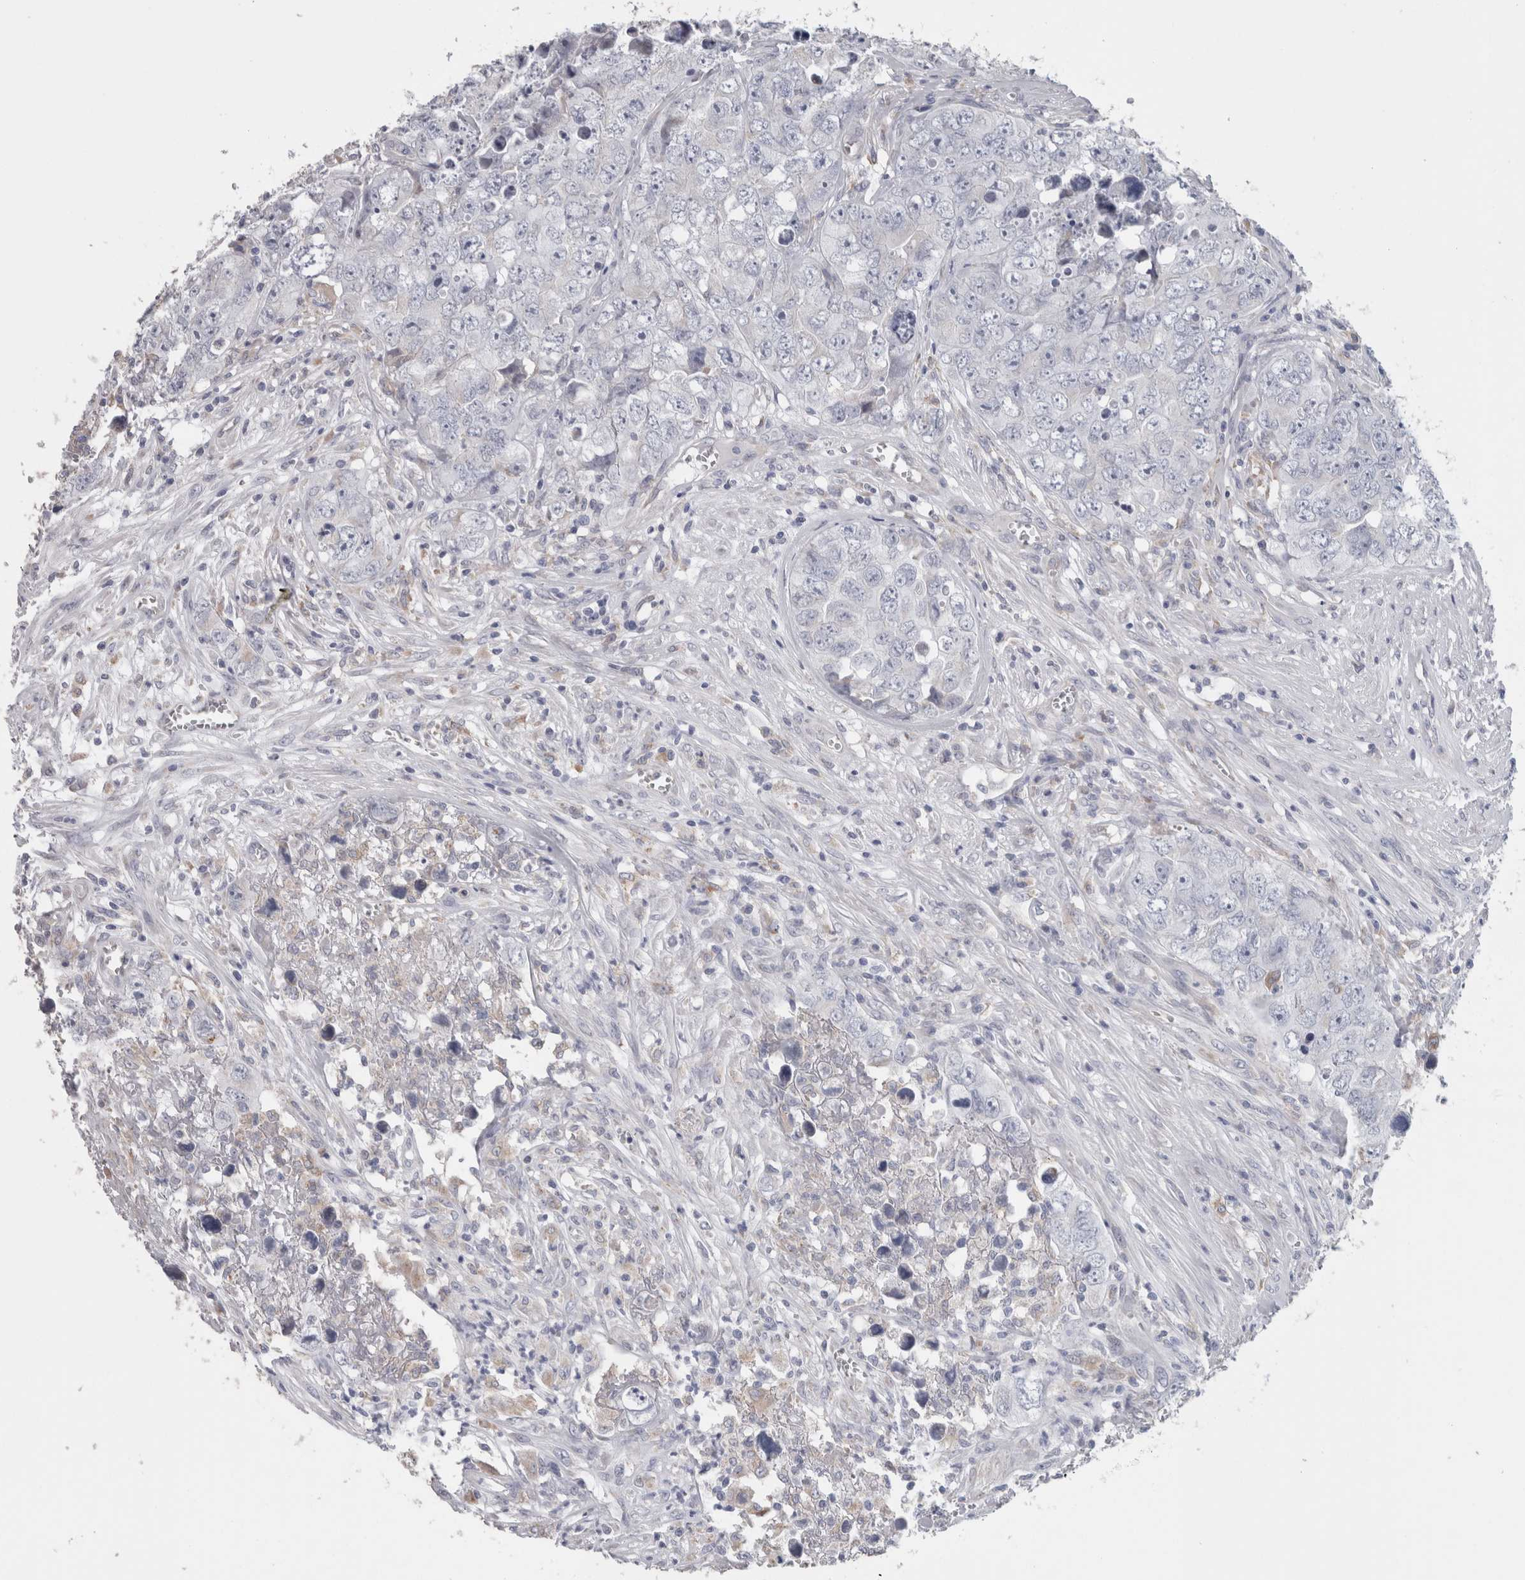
{"staining": {"intensity": "negative", "quantity": "none", "location": "none"}, "tissue": "testis cancer", "cell_type": "Tumor cells", "image_type": "cancer", "snomed": [{"axis": "morphology", "description": "Seminoma, NOS"}, {"axis": "morphology", "description": "Carcinoma, Embryonal, NOS"}, {"axis": "topography", "description": "Testis"}], "caption": "DAB immunohistochemical staining of human testis cancer (embryonal carcinoma) reveals no significant staining in tumor cells. Nuclei are stained in blue.", "gene": "GDAP1", "patient": {"sex": "male", "age": 43}}